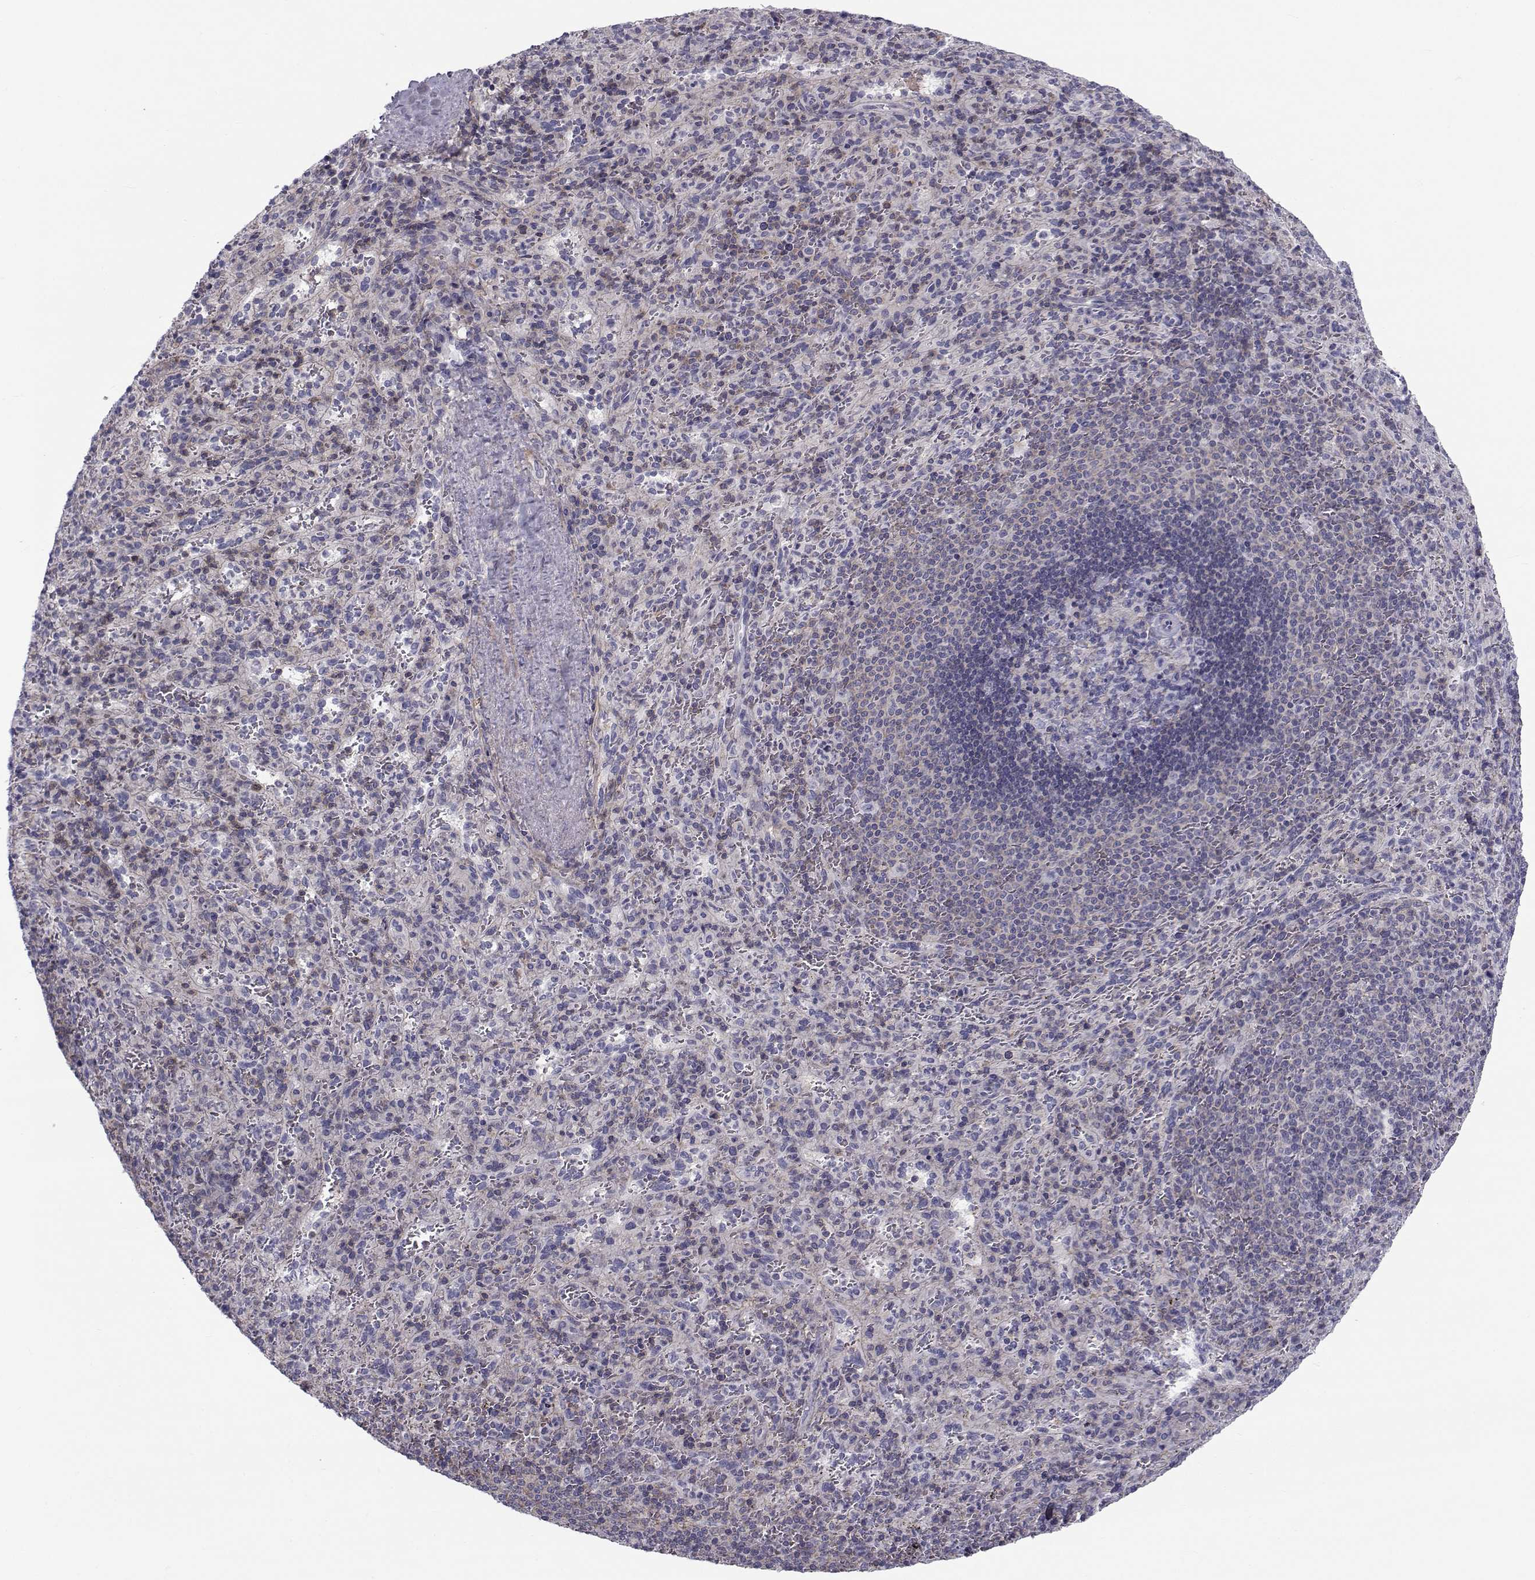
{"staining": {"intensity": "negative", "quantity": "none", "location": "none"}, "tissue": "spleen", "cell_type": "Cells in red pulp", "image_type": "normal", "snomed": [{"axis": "morphology", "description": "Normal tissue, NOS"}, {"axis": "topography", "description": "Spleen"}], "caption": "The histopathology image shows no staining of cells in red pulp in unremarkable spleen.", "gene": "LRRC27", "patient": {"sex": "male", "age": 57}}